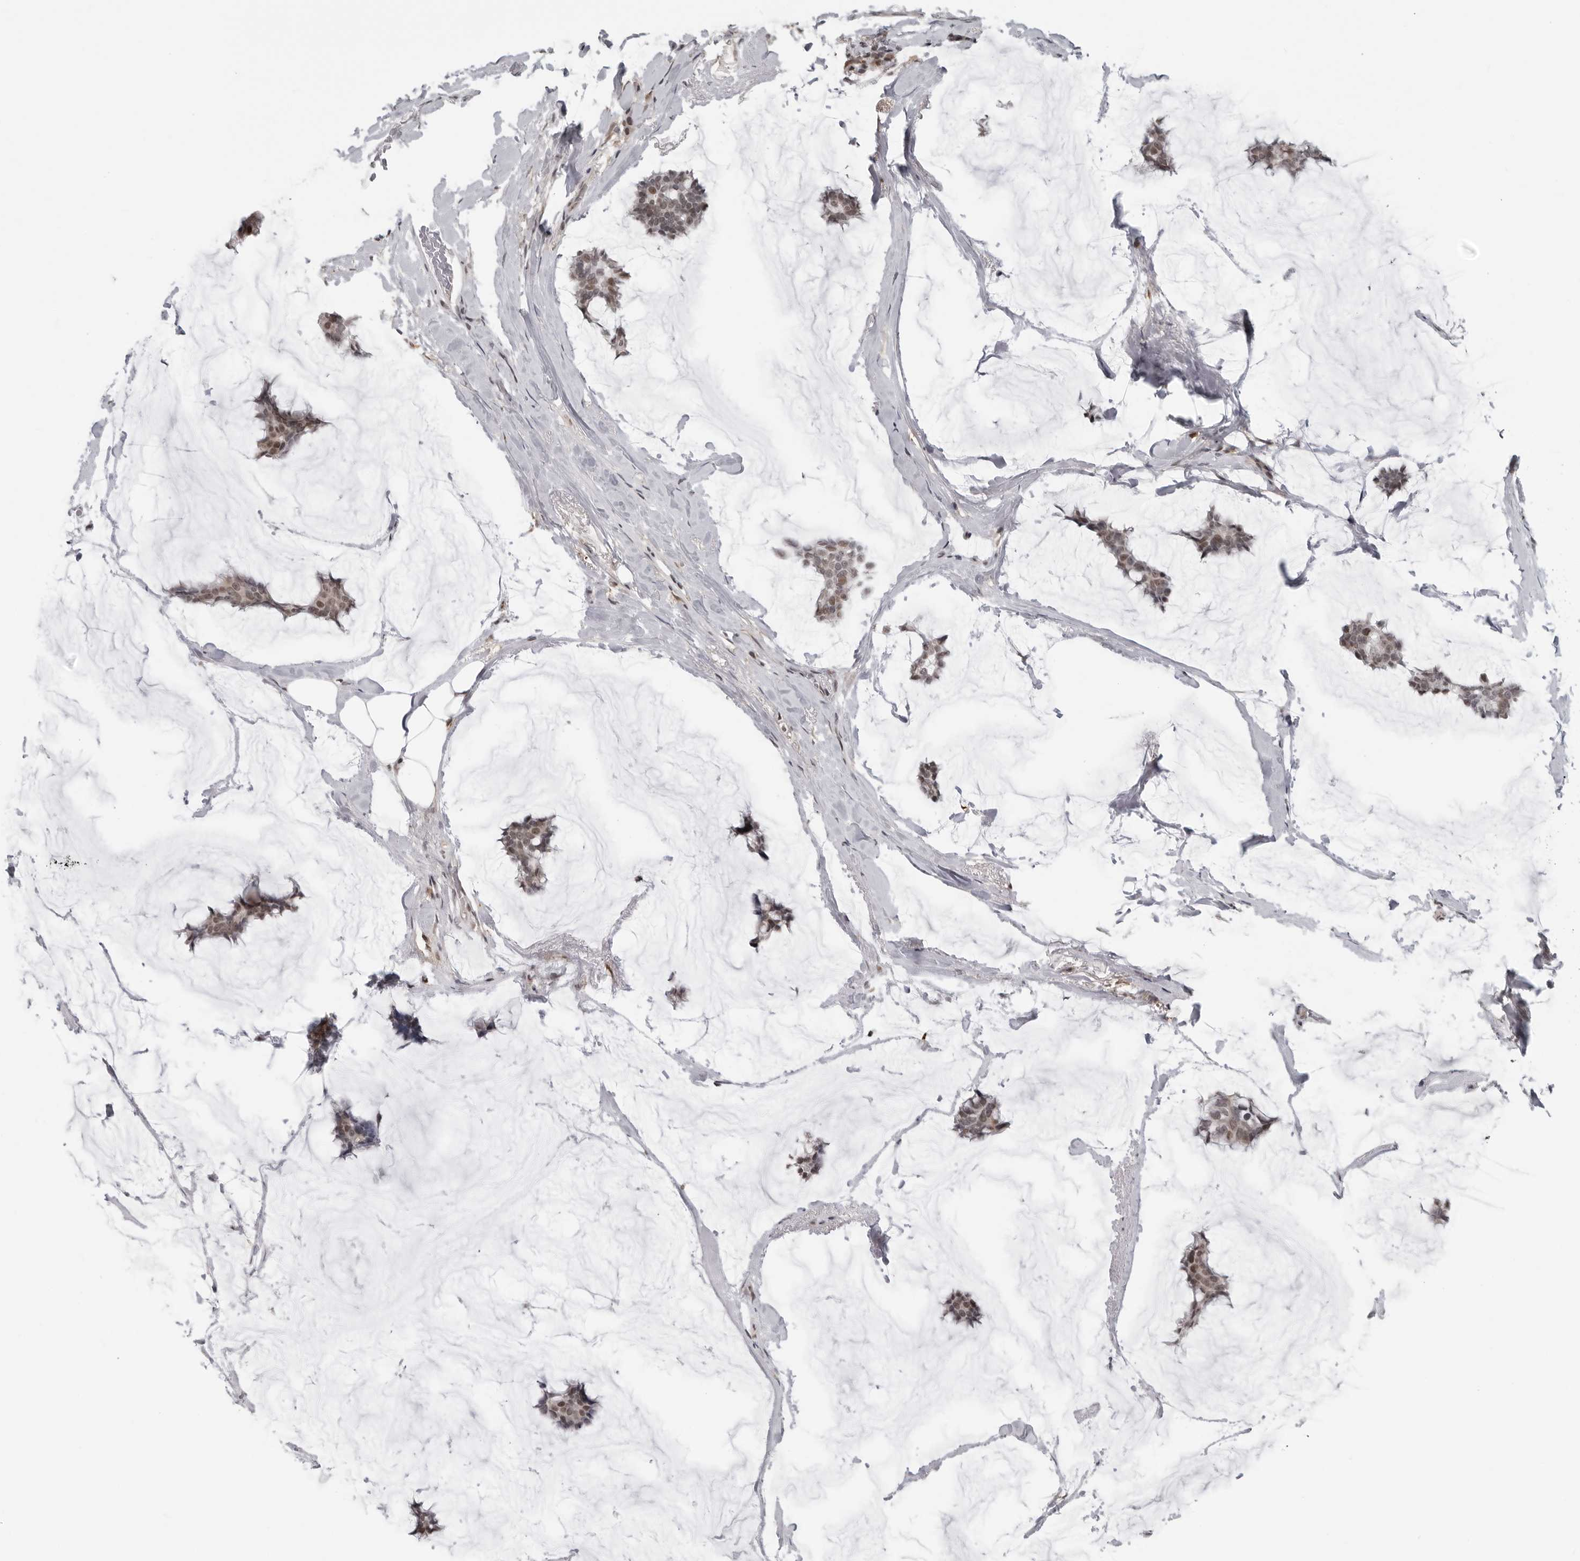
{"staining": {"intensity": "weak", "quantity": ">75%", "location": "nuclear"}, "tissue": "breast cancer", "cell_type": "Tumor cells", "image_type": "cancer", "snomed": [{"axis": "morphology", "description": "Duct carcinoma"}, {"axis": "topography", "description": "Breast"}], "caption": "Immunohistochemical staining of human breast cancer reveals low levels of weak nuclear protein staining in approximately >75% of tumor cells.", "gene": "MAF", "patient": {"sex": "female", "age": 93}}